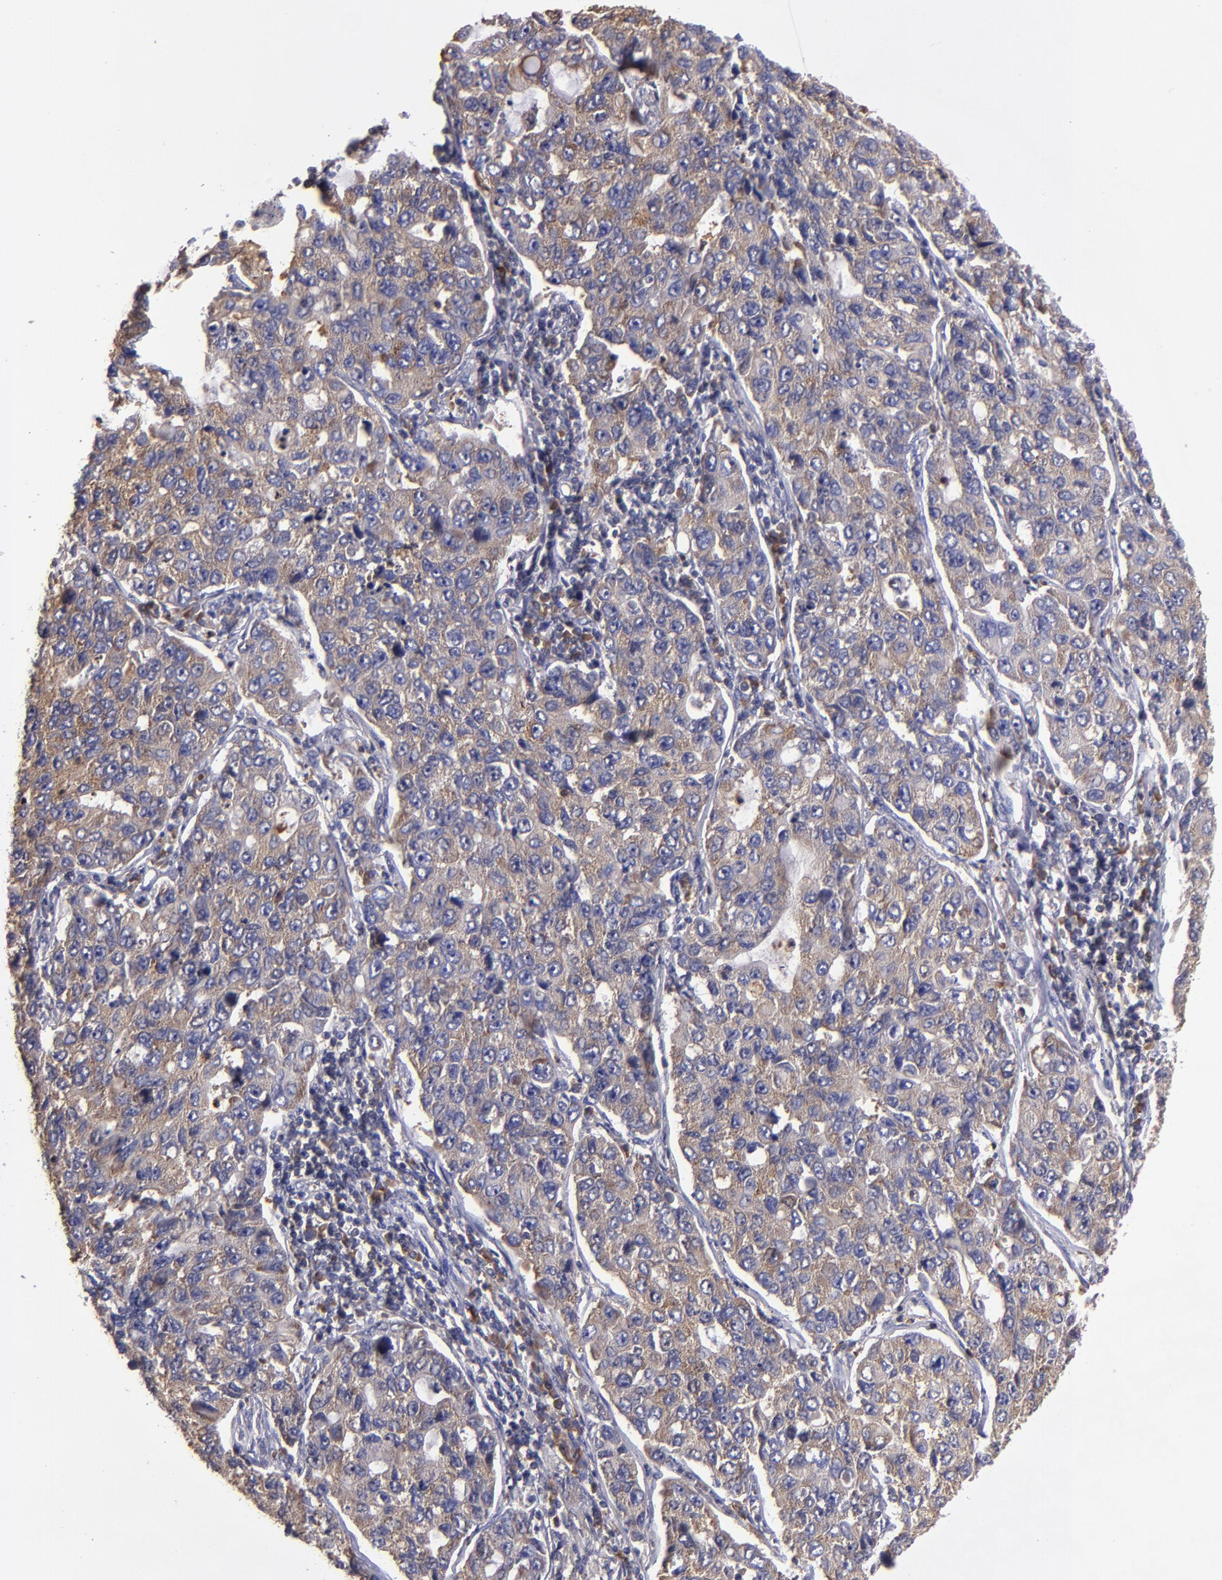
{"staining": {"intensity": "moderate", "quantity": "25%-75%", "location": "cytoplasmic/membranous"}, "tissue": "lung cancer", "cell_type": "Tumor cells", "image_type": "cancer", "snomed": [{"axis": "morphology", "description": "Adenocarcinoma, NOS"}, {"axis": "topography", "description": "Lung"}], "caption": "Lung cancer tissue demonstrates moderate cytoplasmic/membranous expression in approximately 25%-75% of tumor cells", "gene": "CARS1", "patient": {"sex": "male", "age": 64}}